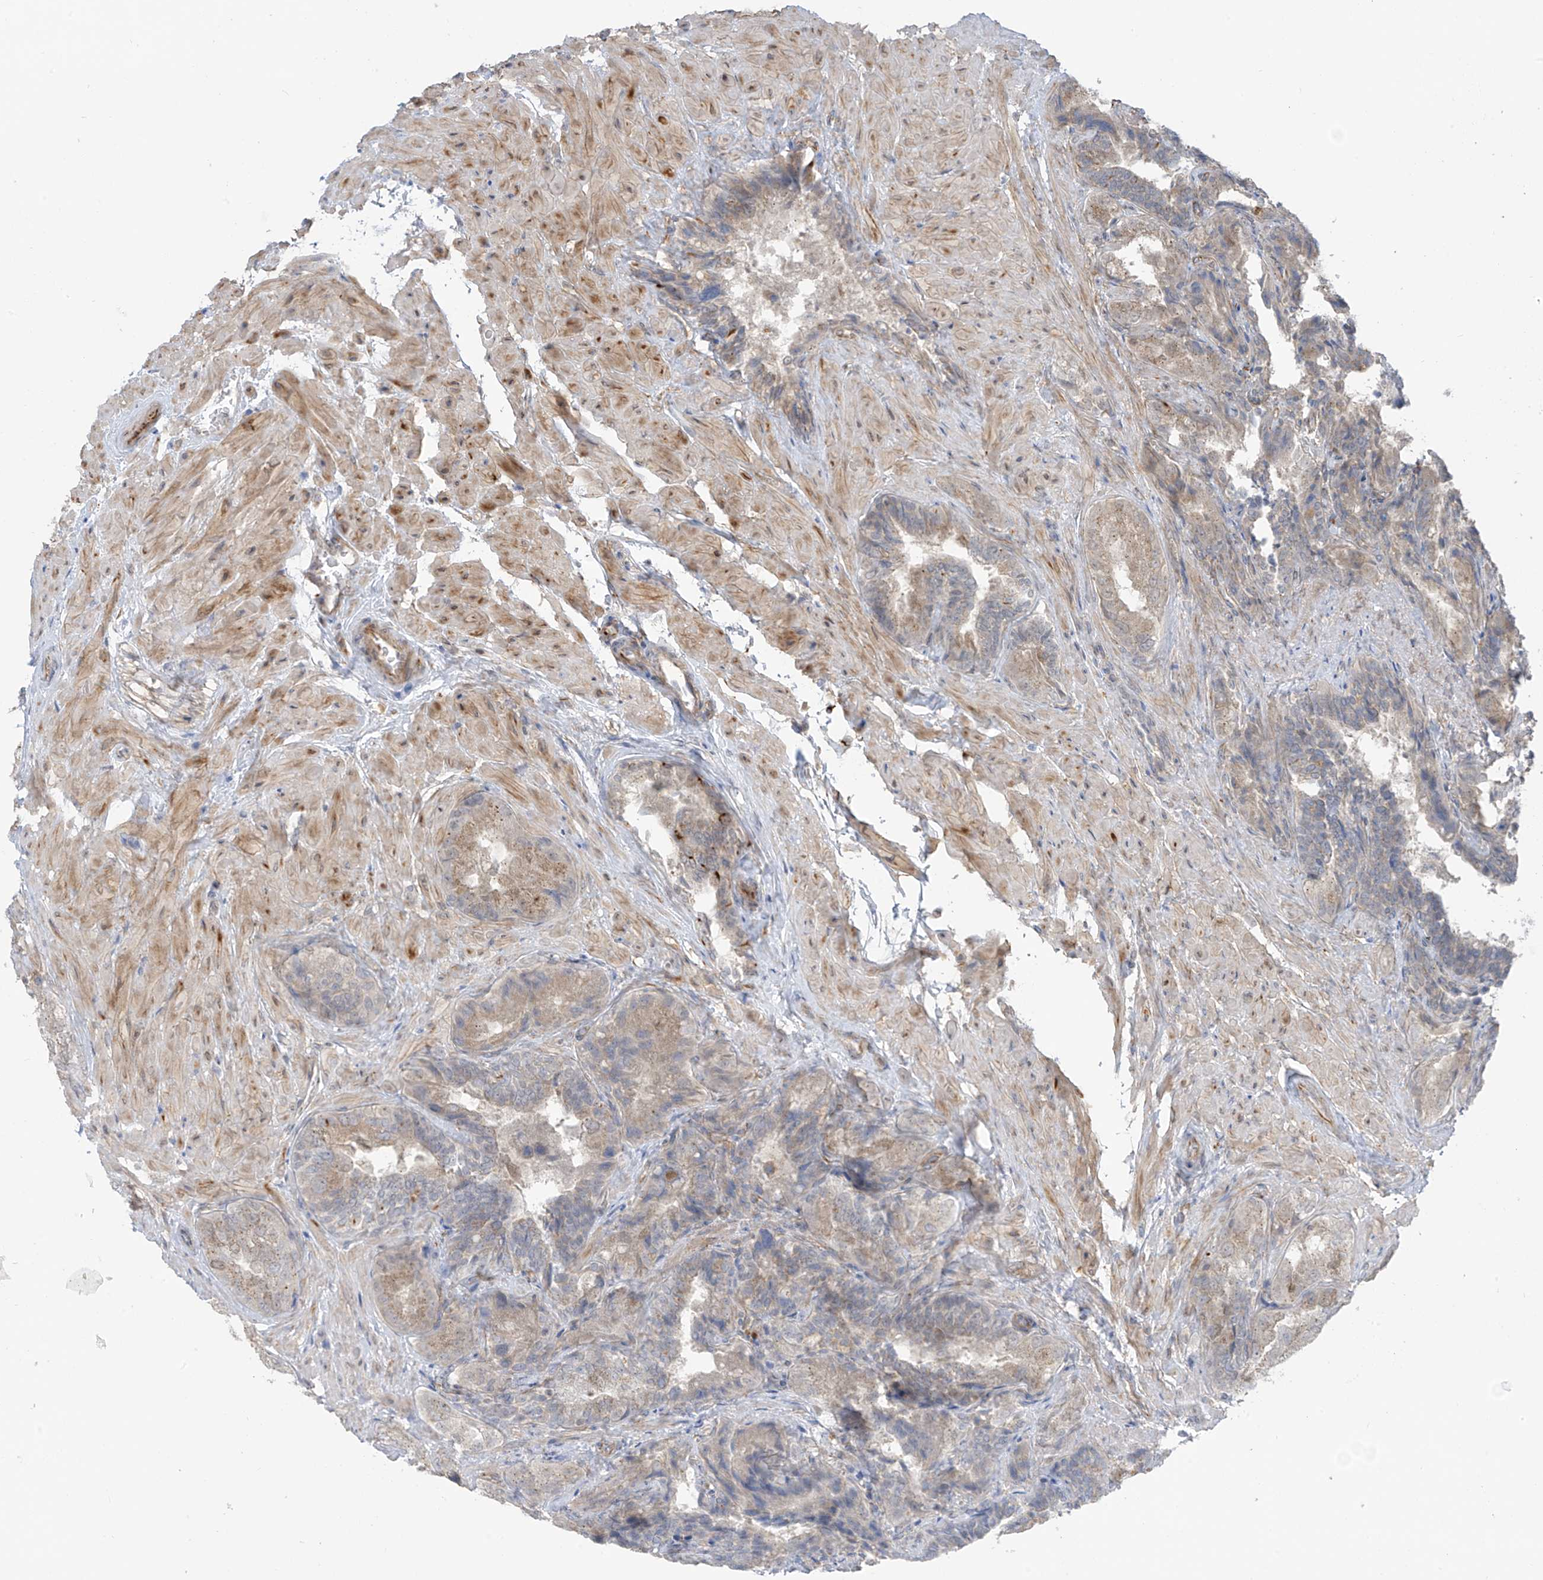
{"staining": {"intensity": "weak", "quantity": "<25%", "location": "cytoplasmic/membranous"}, "tissue": "seminal vesicle", "cell_type": "Glandular cells", "image_type": "normal", "snomed": [{"axis": "morphology", "description": "Normal tissue, NOS"}, {"axis": "topography", "description": "Seminal veicle"}, {"axis": "topography", "description": "Peripheral nerve tissue"}], "caption": "Glandular cells are negative for brown protein staining in normal seminal vesicle. (DAB IHC with hematoxylin counter stain).", "gene": "HS6ST2", "patient": {"sex": "male", "age": 63}}